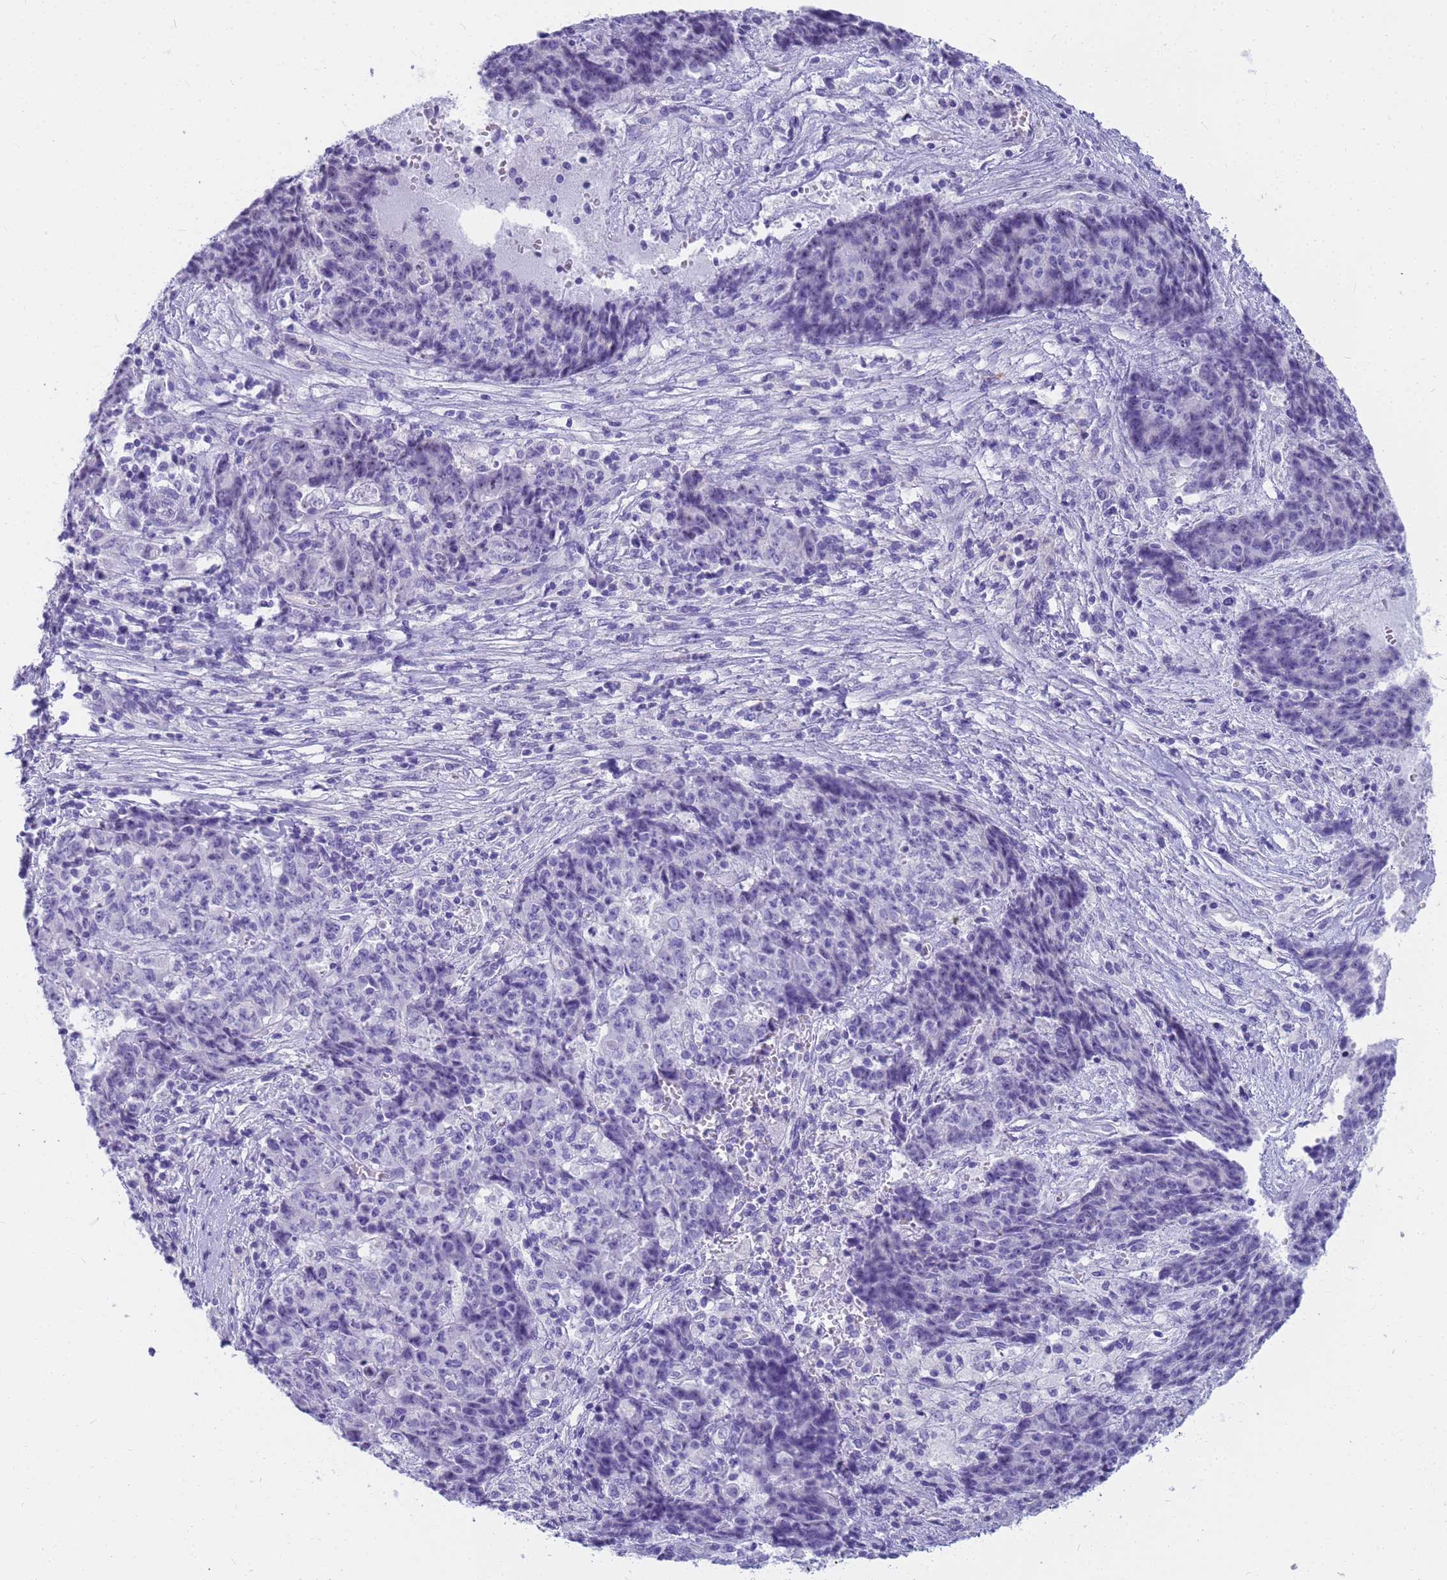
{"staining": {"intensity": "negative", "quantity": "none", "location": "none"}, "tissue": "ovarian cancer", "cell_type": "Tumor cells", "image_type": "cancer", "snomed": [{"axis": "morphology", "description": "Carcinoma, endometroid"}, {"axis": "topography", "description": "Ovary"}], "caption": "This is a histopathology image of IHC staining of ovarian cancer, which shows no staining in tumor cells.", "gene": "RNASE2", "patient": {"sex": "female", "age": 42}}